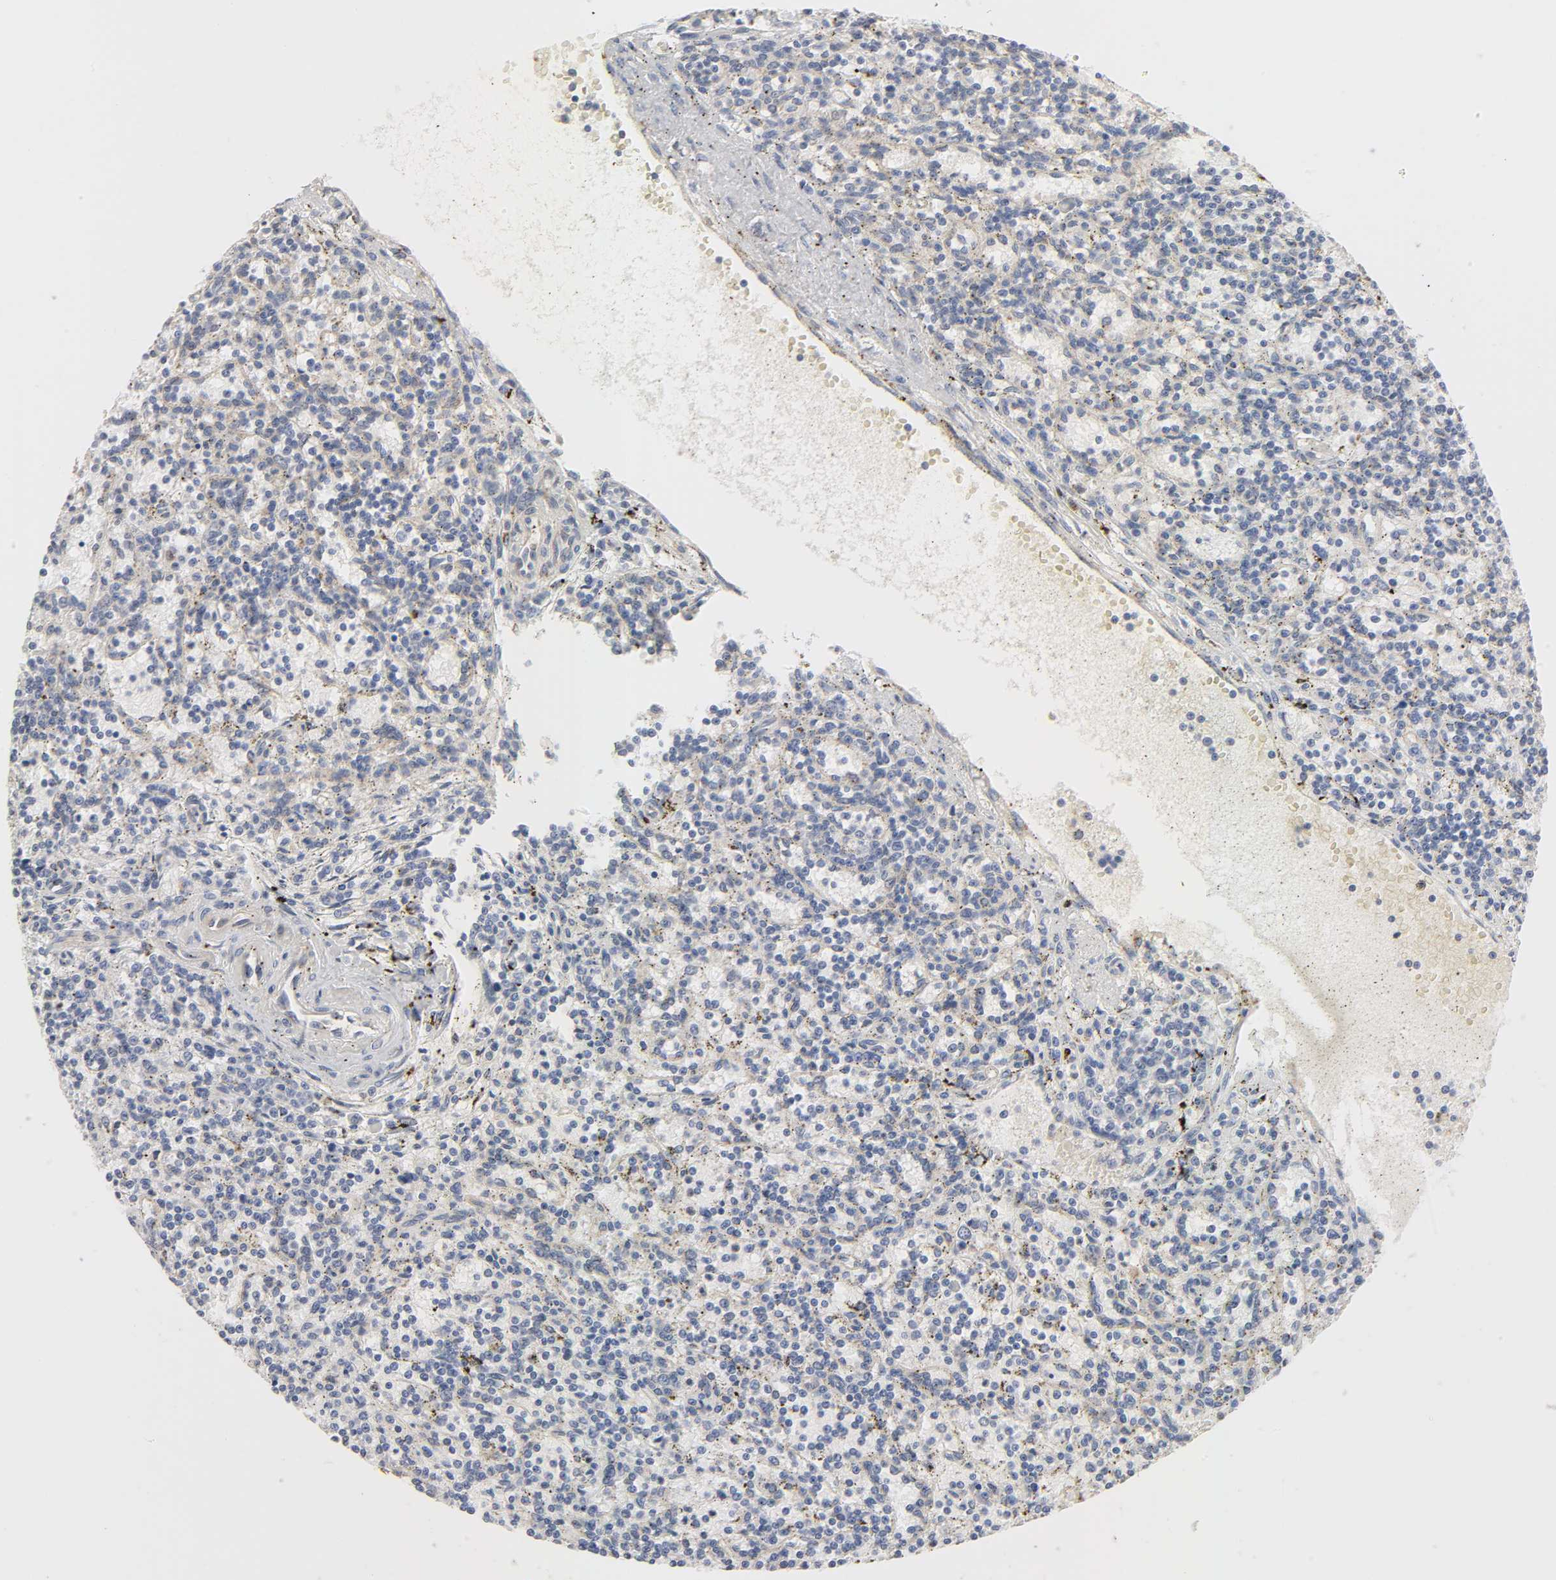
{"staining": {"intensity": "negative", "quantity": "none", "location": "none"}, "tissue": "lymphoma", "cell_type": "Tumor cells", "image_type": "cancer", "snomed": [{"axis": "morphology", "description": "Malignant lymphoma, non-Hodgkin's type, Low grade"}, {"axis": "topography", "description": "Spleen"}], "caption": "High magnification brightfield microscopy of lymphoma stained with DAB (3,3'-diaminobenzidine) (brown) and counterstained with hematoxylin (blue): tumor cells show no significant staining.", "gene": "POR", "patient": {"sex": "male", "age": 73}}